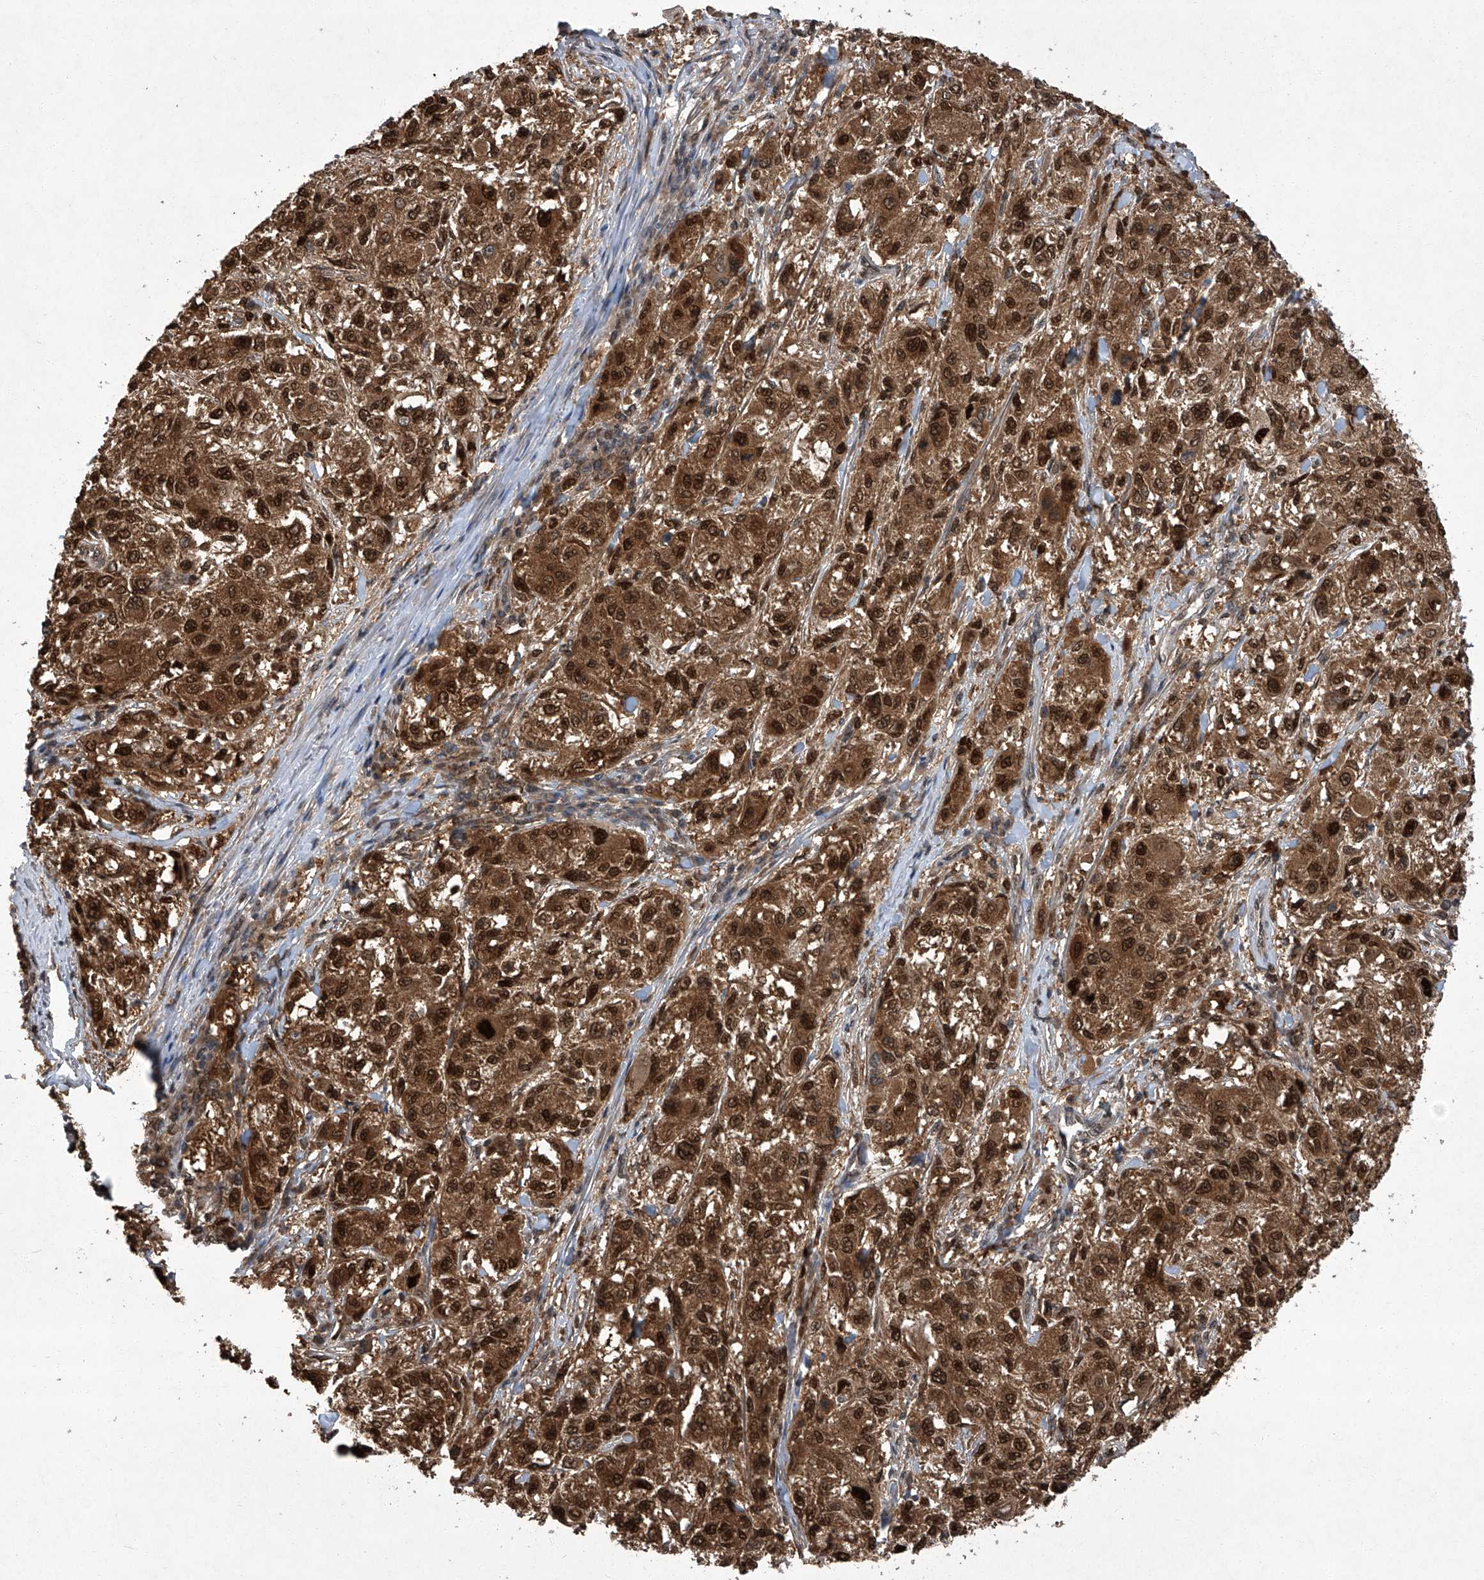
{"staining": {"intensity": "strong", "quantity": ">75%", "location": "cytoplasmic/membranous,nuclear"}, "tissue": "melanoma", "cell_type": "Tumor cells", "image_type": "cancer", "snomed": [{"axis": "morphology", "description": "Necrosis, NOS"}, {"axis": "morphology", "description": "Malignant melanoma, NOS"}, {"axis": "topography", "description": "Skin"}], "caption": "Brown immunohistochemical staining in malignant melanoma demonstrates strong cytoplasmic/membranous and nuclear staining in approximately >75% of tumor cells.", "gene": "TSNAX", "patient": {"sex": "female", "age": 87}}